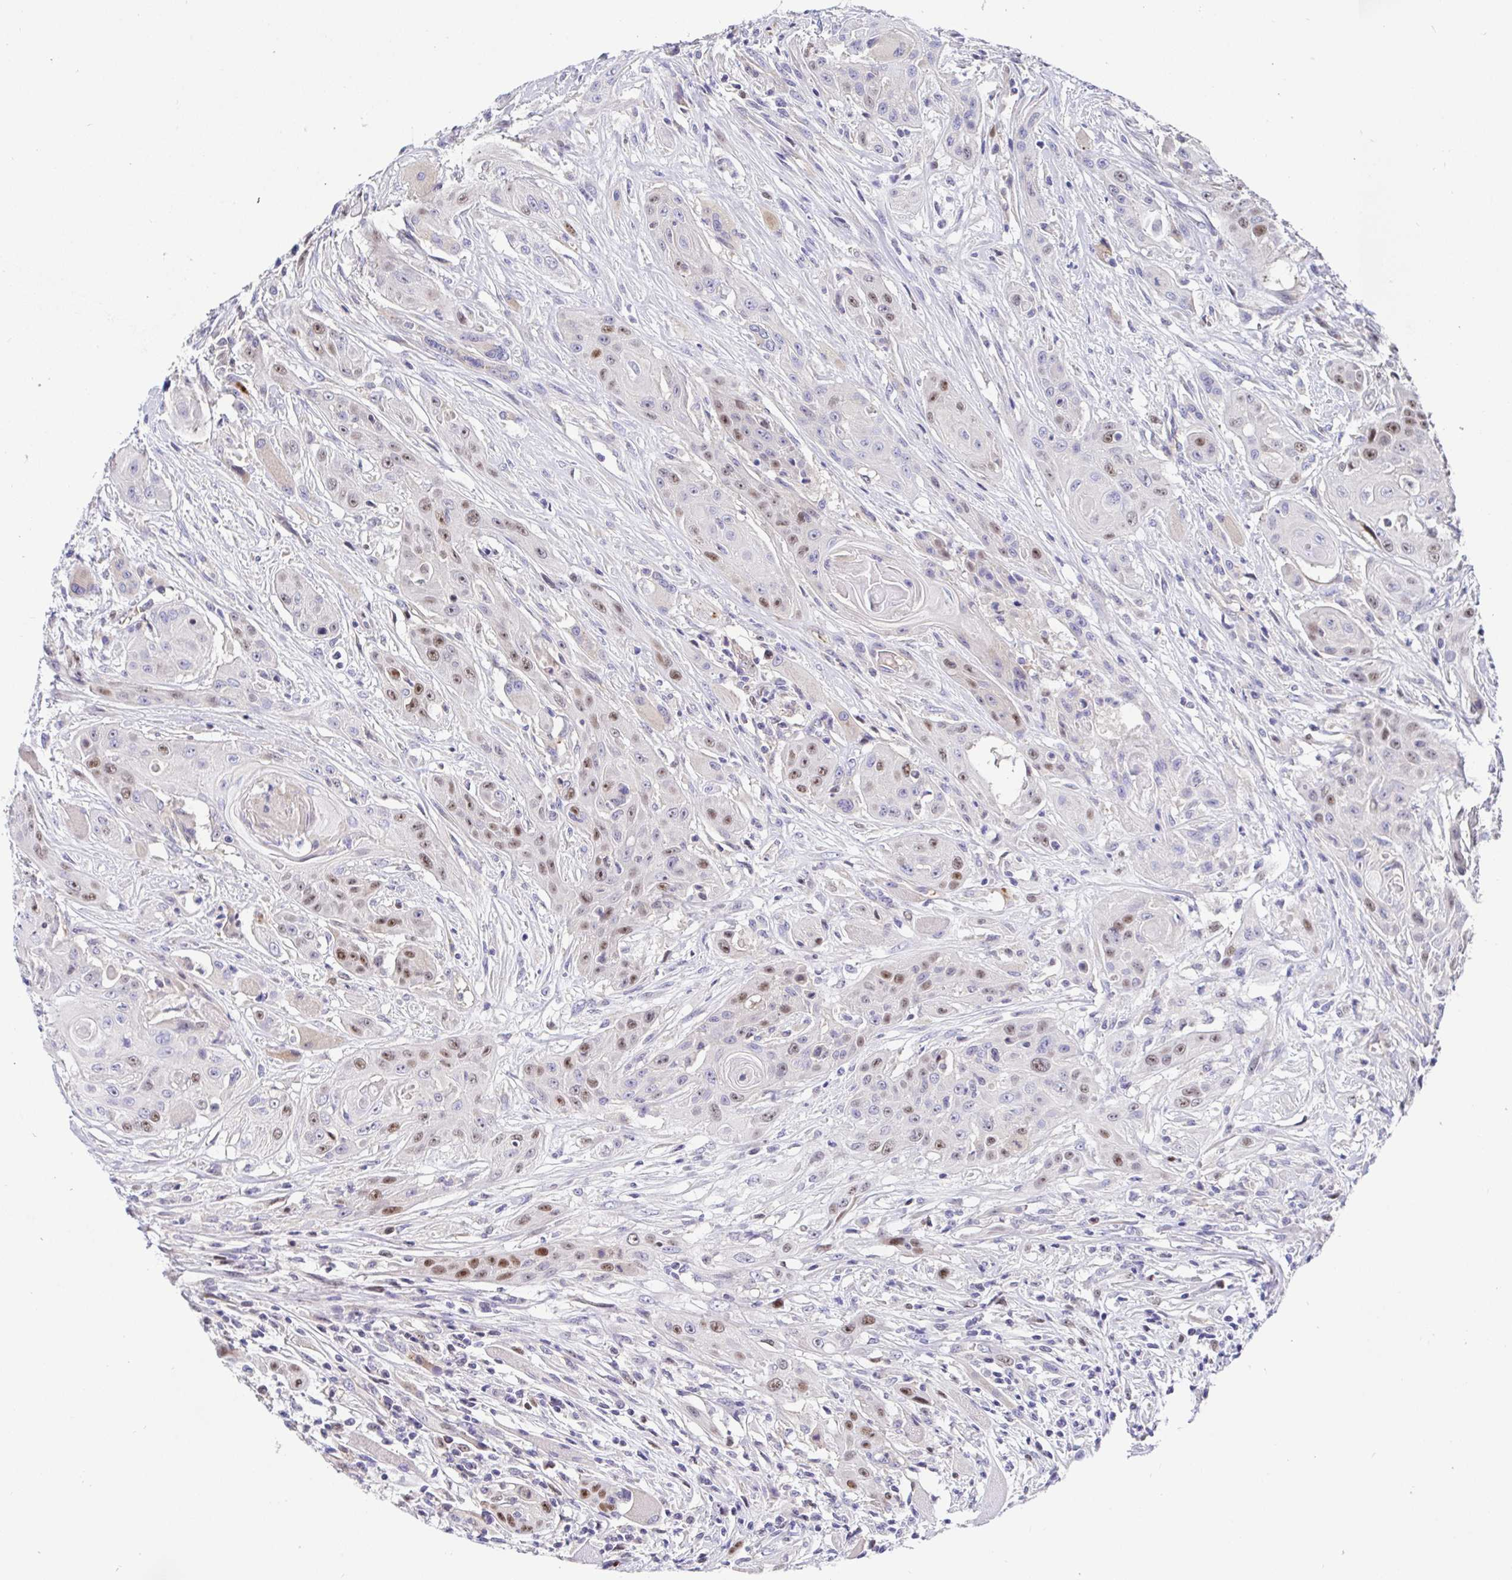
{"staining": {"intensity": "moderate", "quantity": "<25%", "location": "nuclear"}, "tissue": "head and neck cancer", "cell_type": "Tumor cells", "image_type": "cancer", "snomed": [{"axis": "morphology", "description": "Squamous cell carcinoma, NOS"}, {"axis": "topography", "description": "Oral tissue"}, {"axis": "topography", "description": "Head-Neck"}, {"axis": "topography", "description": "Neck, NOS"}], "caption": "Tumor cells show moderate nuclear expression in about <25% of cells in squamous cell carcinoma (head and neck).", "gene": "TIMELESS", "patient": {"sex": "female", "age": 55}}